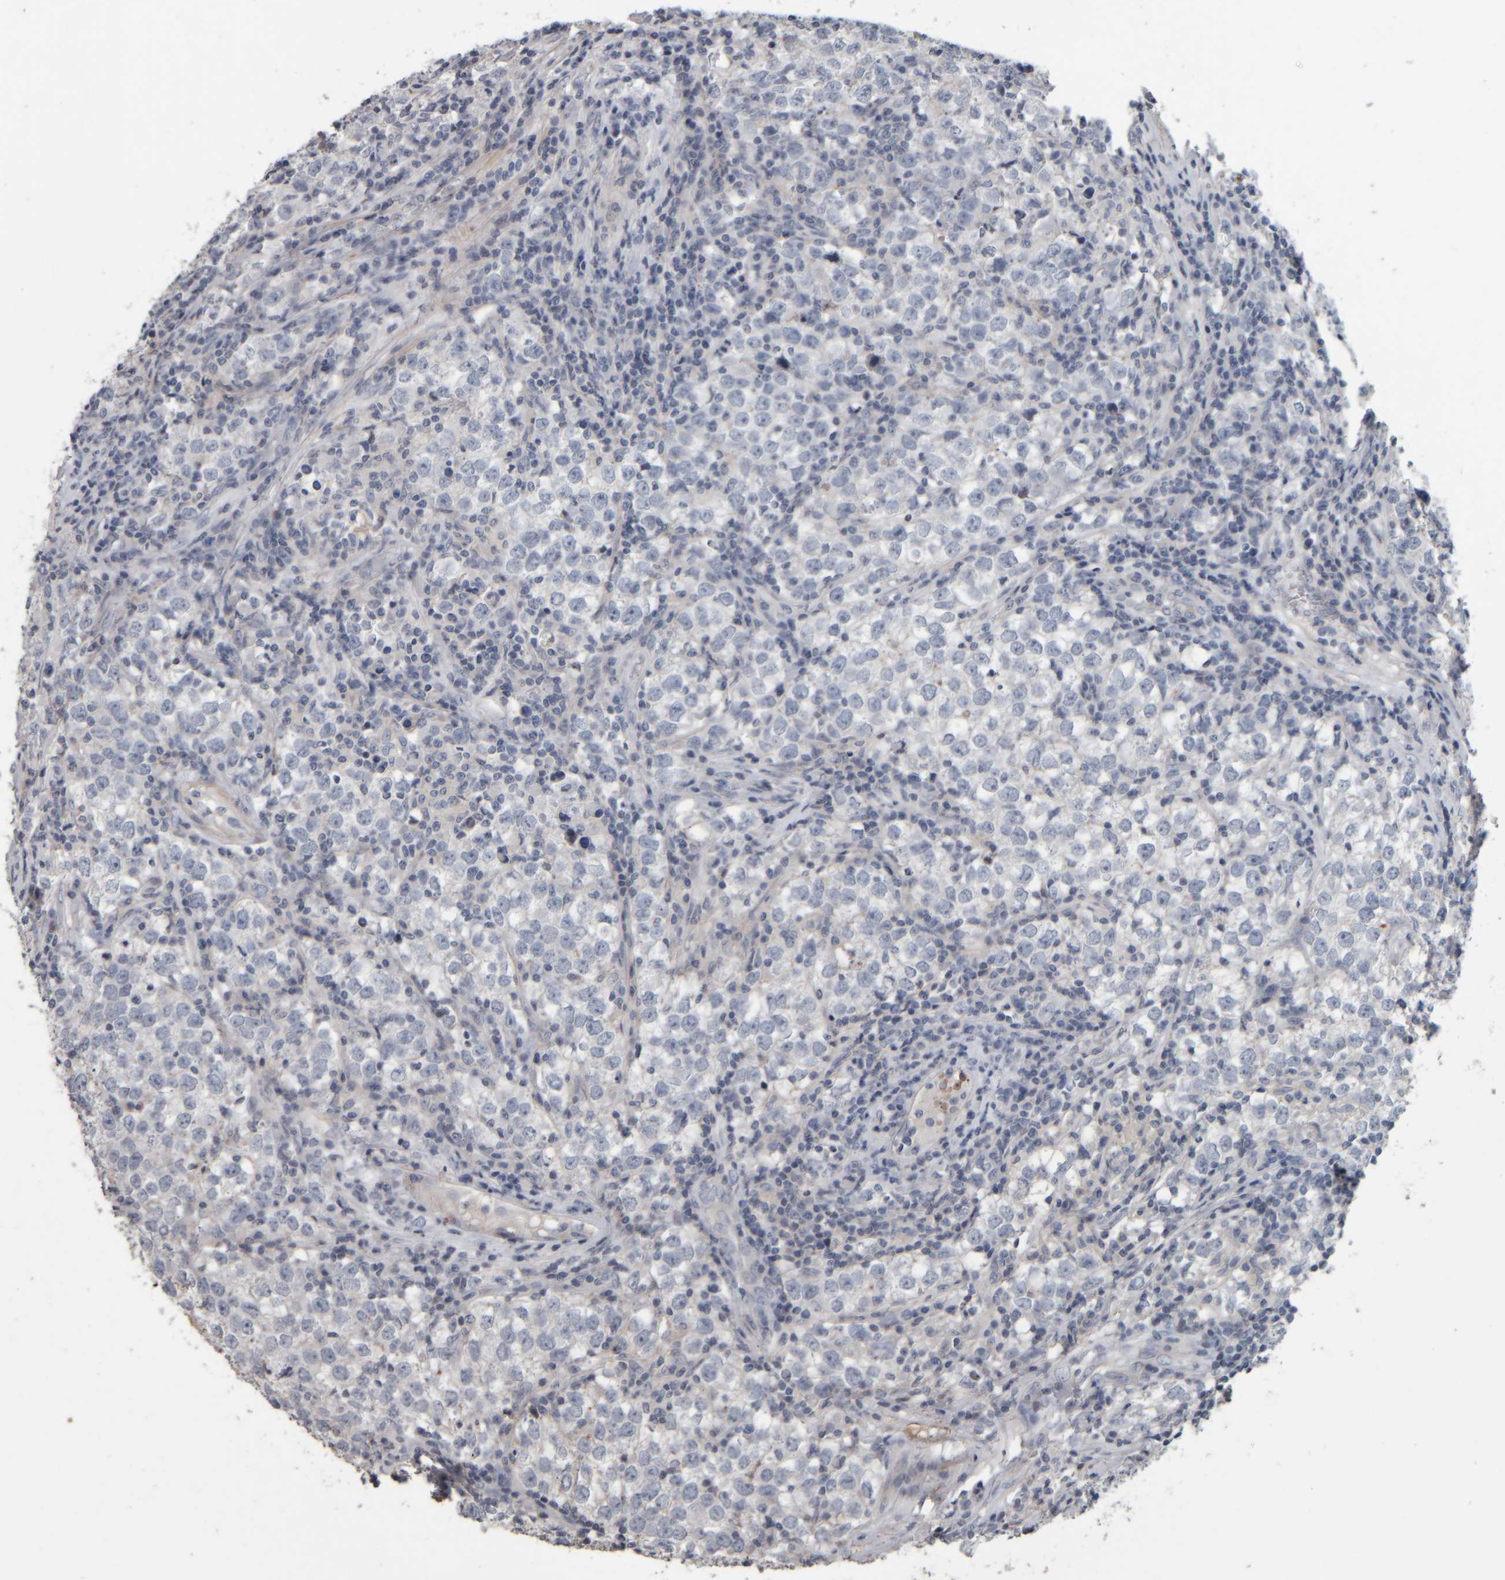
{"staining": {"intensity": "negative", "quantity": "none", "location": "none"}, "tissue": "testis cancer", "cell_type": "Tumor cells", "image_type": "cancer", "snomed": [{"axis": "morphology", "description": "Seminoma, NOS"}, {"axis": "morphology", "description": "Carcinoma, Embryonal, NOS"}, {"axis": "topography", "description": "Testis"}], "caption": "Immunohistochemical staining of human testis embryonal carcinoma demonstrates no significant staining in tumor cells. The staining was performed using DAB (3,3'-diaminobenzidine) to visualize the protein expression in brown, while the nuclei were stained in blue with hematoxylin (Magnification: 20x).", "gene": "CAVIN4", "patient": {"sex": "male", "age": 28}}